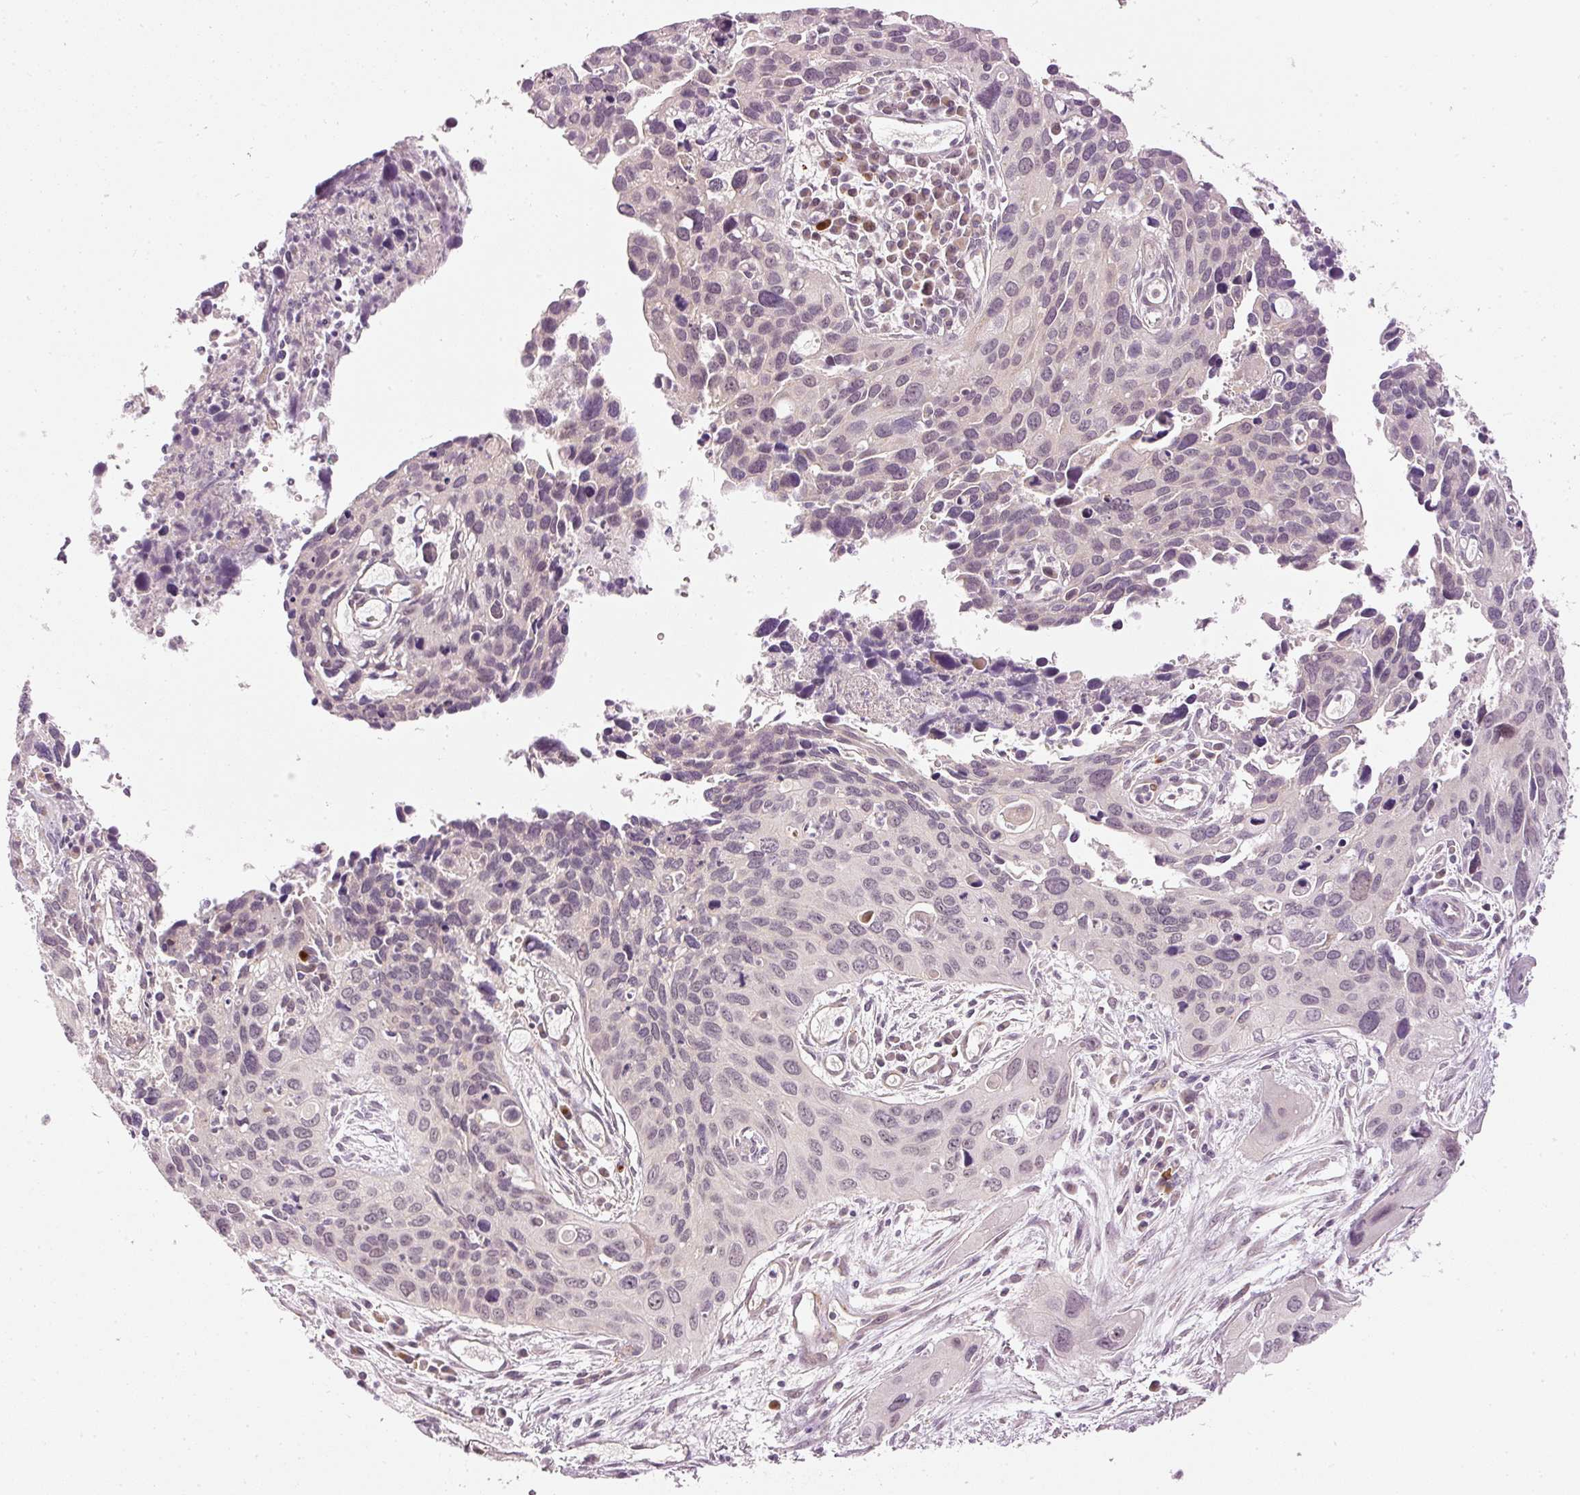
{"staining": {"intensity": "negative", "quantity": "none", "location": "none"}, "tissue": "cervical cancer", "cell_type": "Tumor cells", "image_type": "cancer", "snomed": [{"axis": "morphology", "description": "Squamous cell carcinoma, NOS"}, {"axis": "topography", "description": "Cervix"}], "caption": "Tumor cells are negative for protein expression in human cervical squamous cell carcinoma. (Immunohistochemistry, brightfield microscopy, high magnification).", "gene": "CDC20B", "patient": {"sex": "female", "age": 55}}